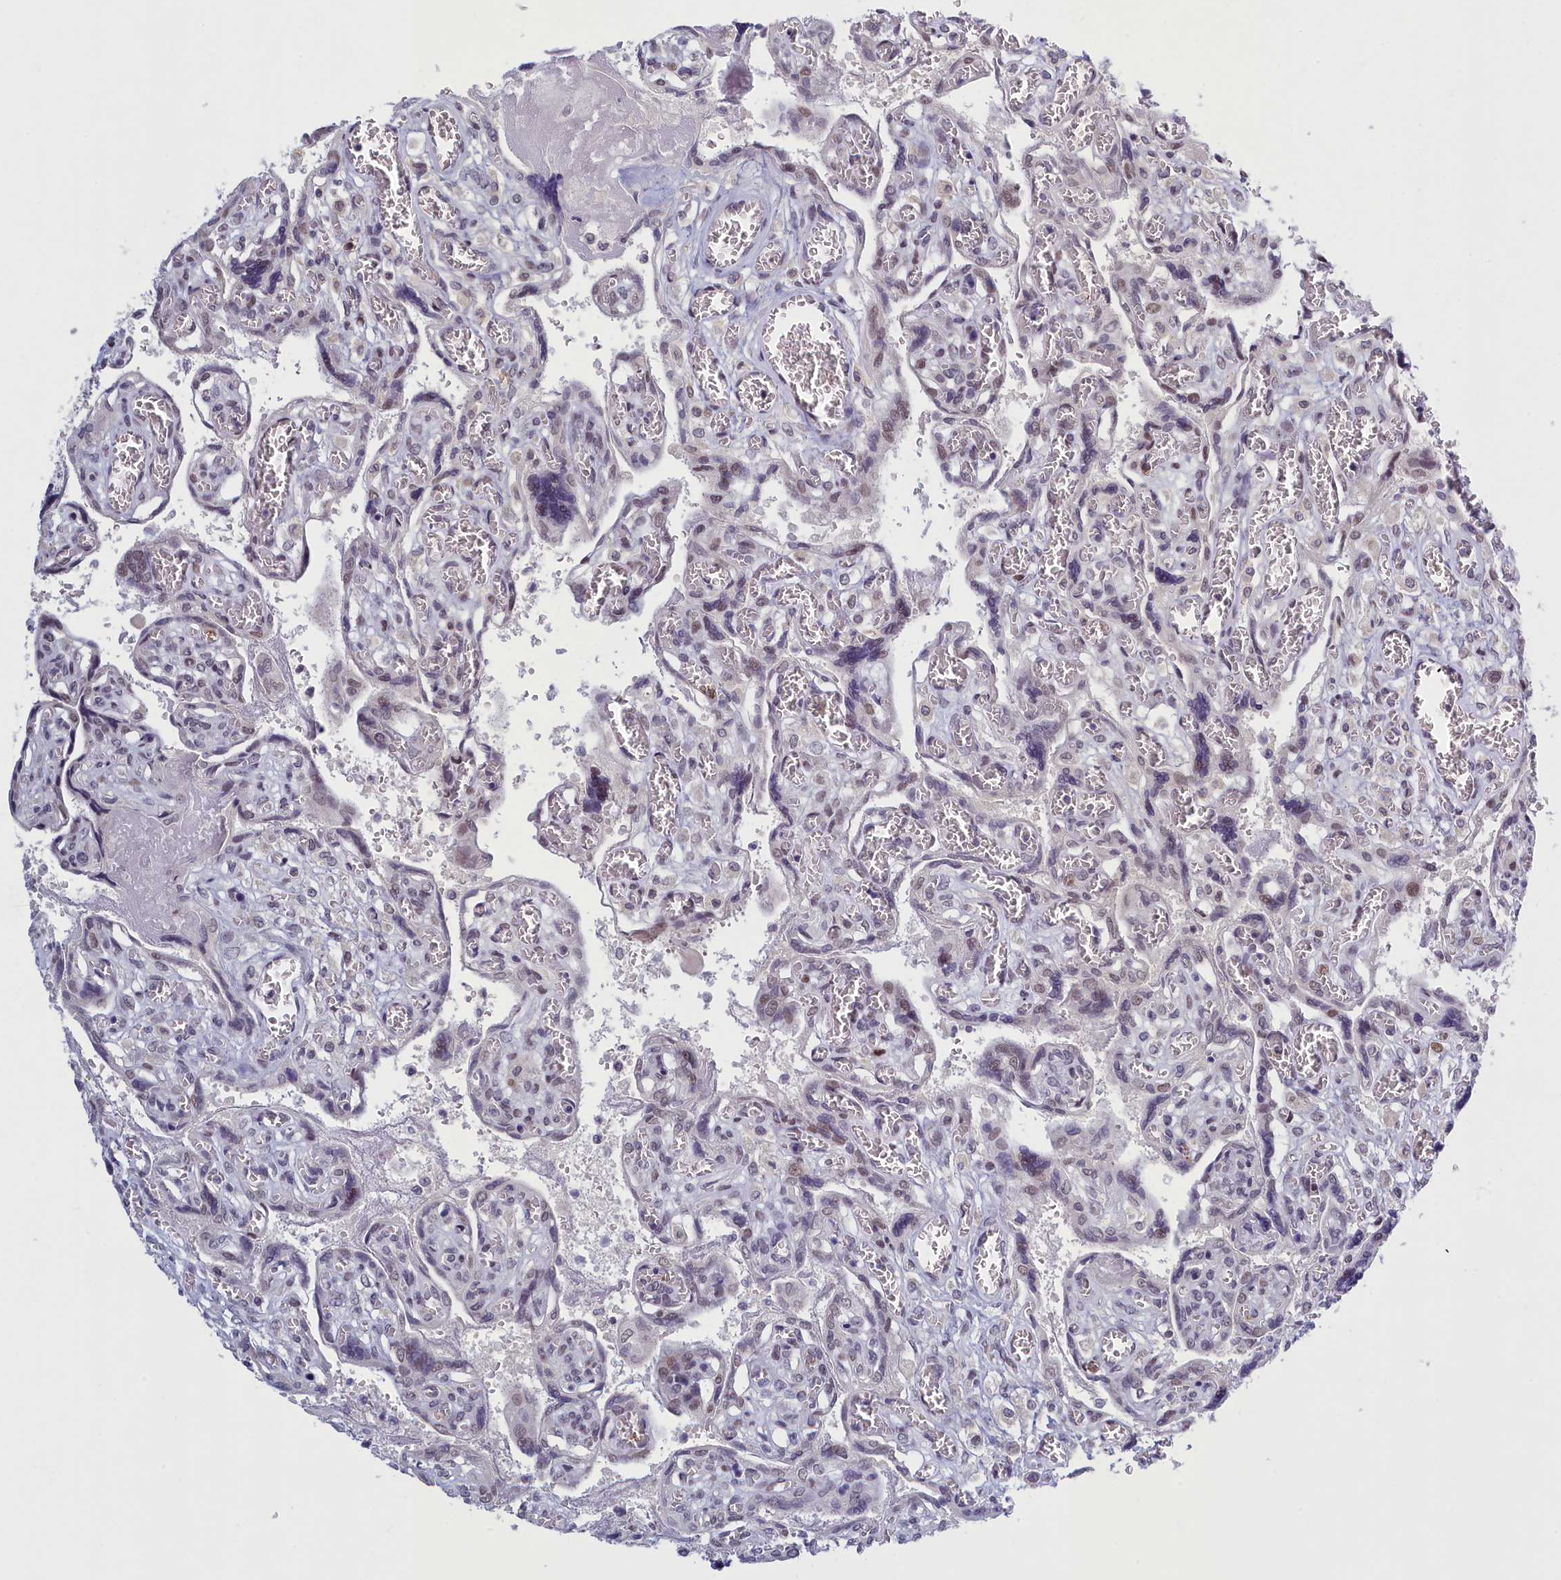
{"staining": {"intensity": "moderate", "quantity": "<25%", "location": "nuclear"}, "tissue": "placenta", "cell_type": "Trophoblastic cells", "image_type": "normal", "snomed": [{"axis": "morphology", "description": "Normal tissue, NOS"}, {"axis": "topography", "description": "Placenta"}], "caption": "Placenta stained with a brown dye reveals moderate nuclear positive positivity in about <25% of trophoblastic cells.", "gene": "ATF7IP2", "patient": {"sex": "female", "age": 39}}